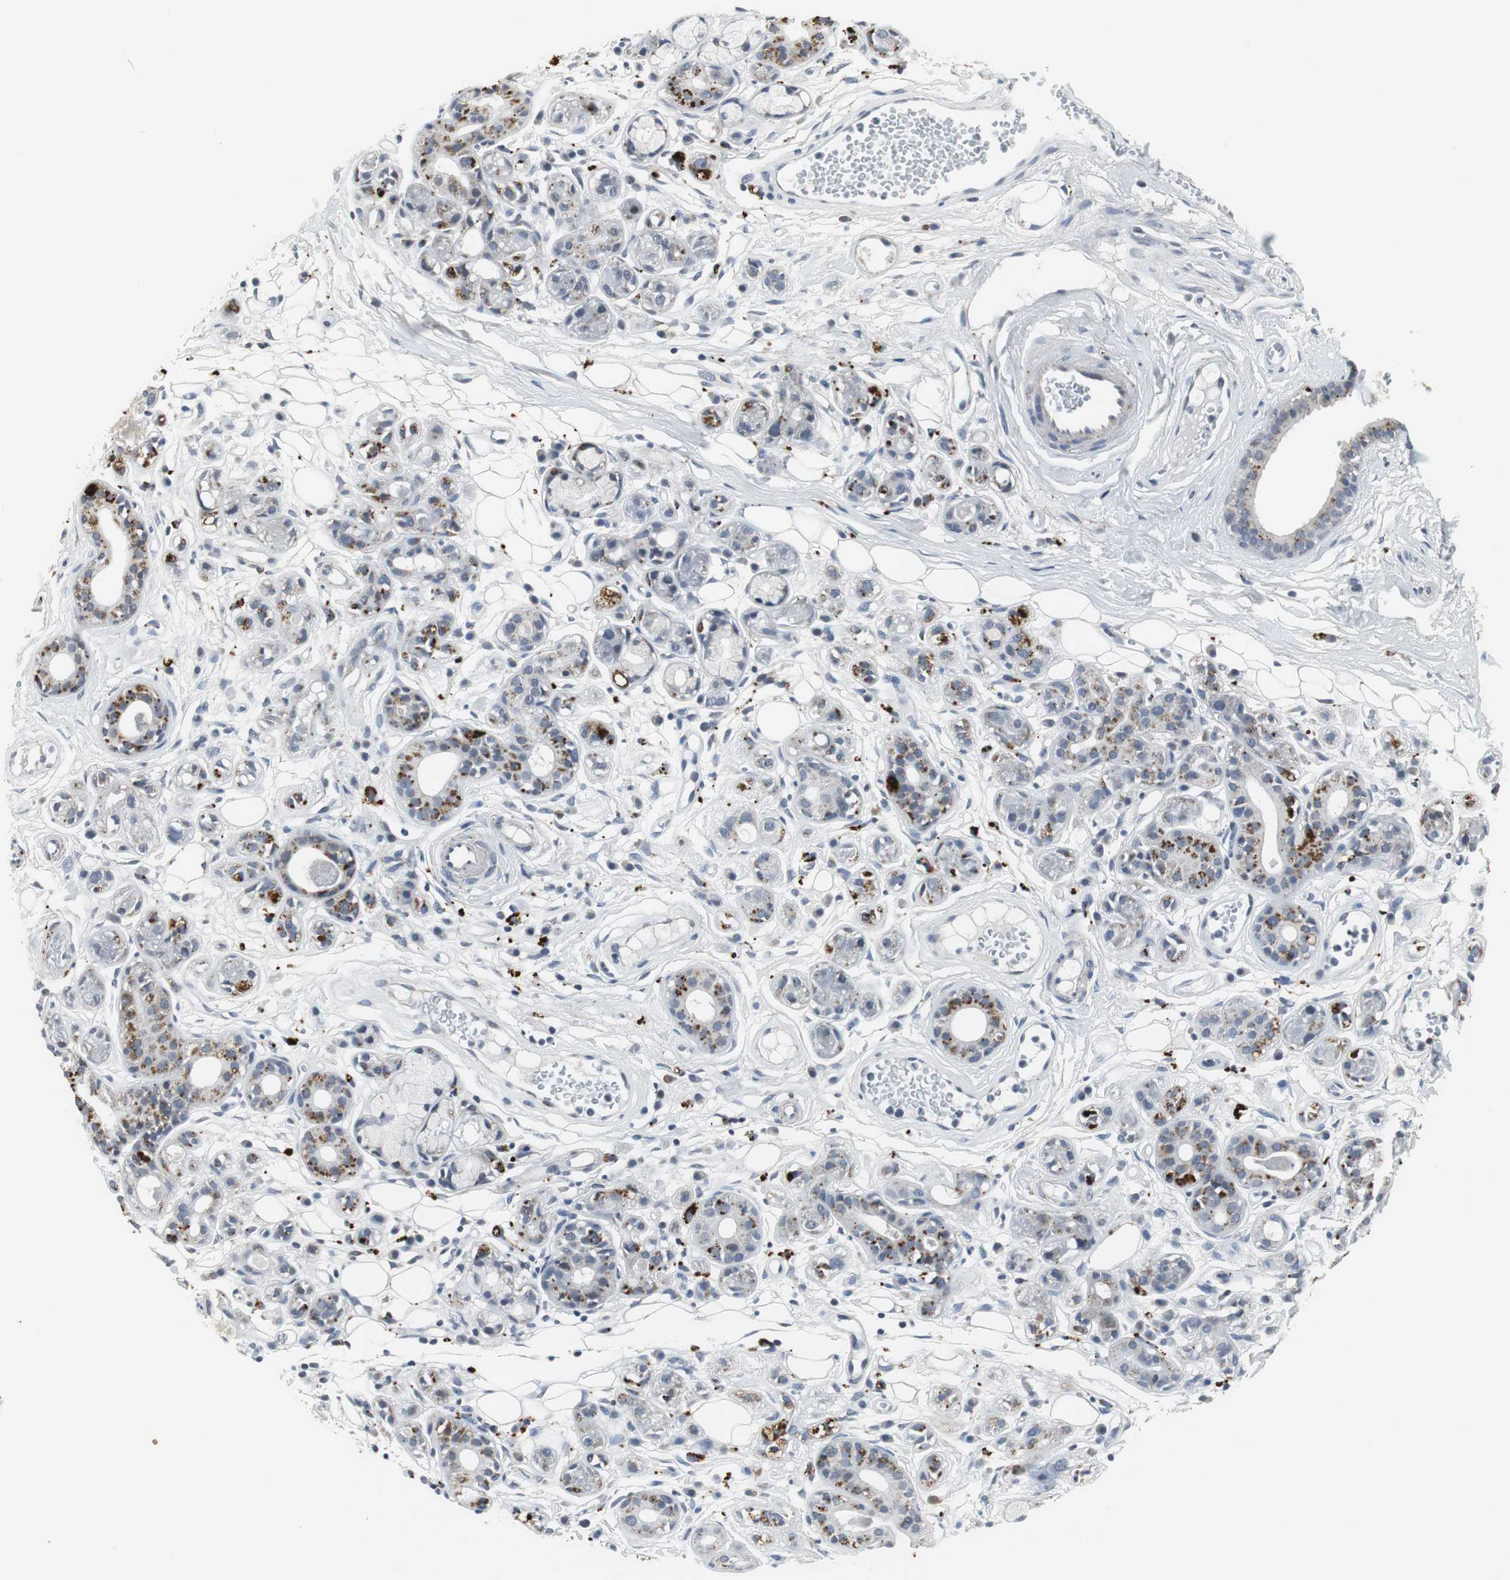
{"staining": {"intensity": "moderate", "quantity": "25%-75%", "location": "cytoplasmic/membranous"}, "tissue": "salivary gland", "cell_type": "Glandular cells", "image_type": "normal", "snomed": [{"axis": "morphology", "description": "Normal tissue, NOS"}, {"axis": "topography", "description": "Salivary gland"}], "caption": "Unremarkable salivary gland exhibits moderate cytoplasmic/membranous positivity in approximately 25%-75% of glandular cells (DAB (3,3'-diaminobenzidine) IHC with brightfield microscopy, high magnification)..", "gene": "NLGN1", "patient": {"sex": "male", "age": 54}}